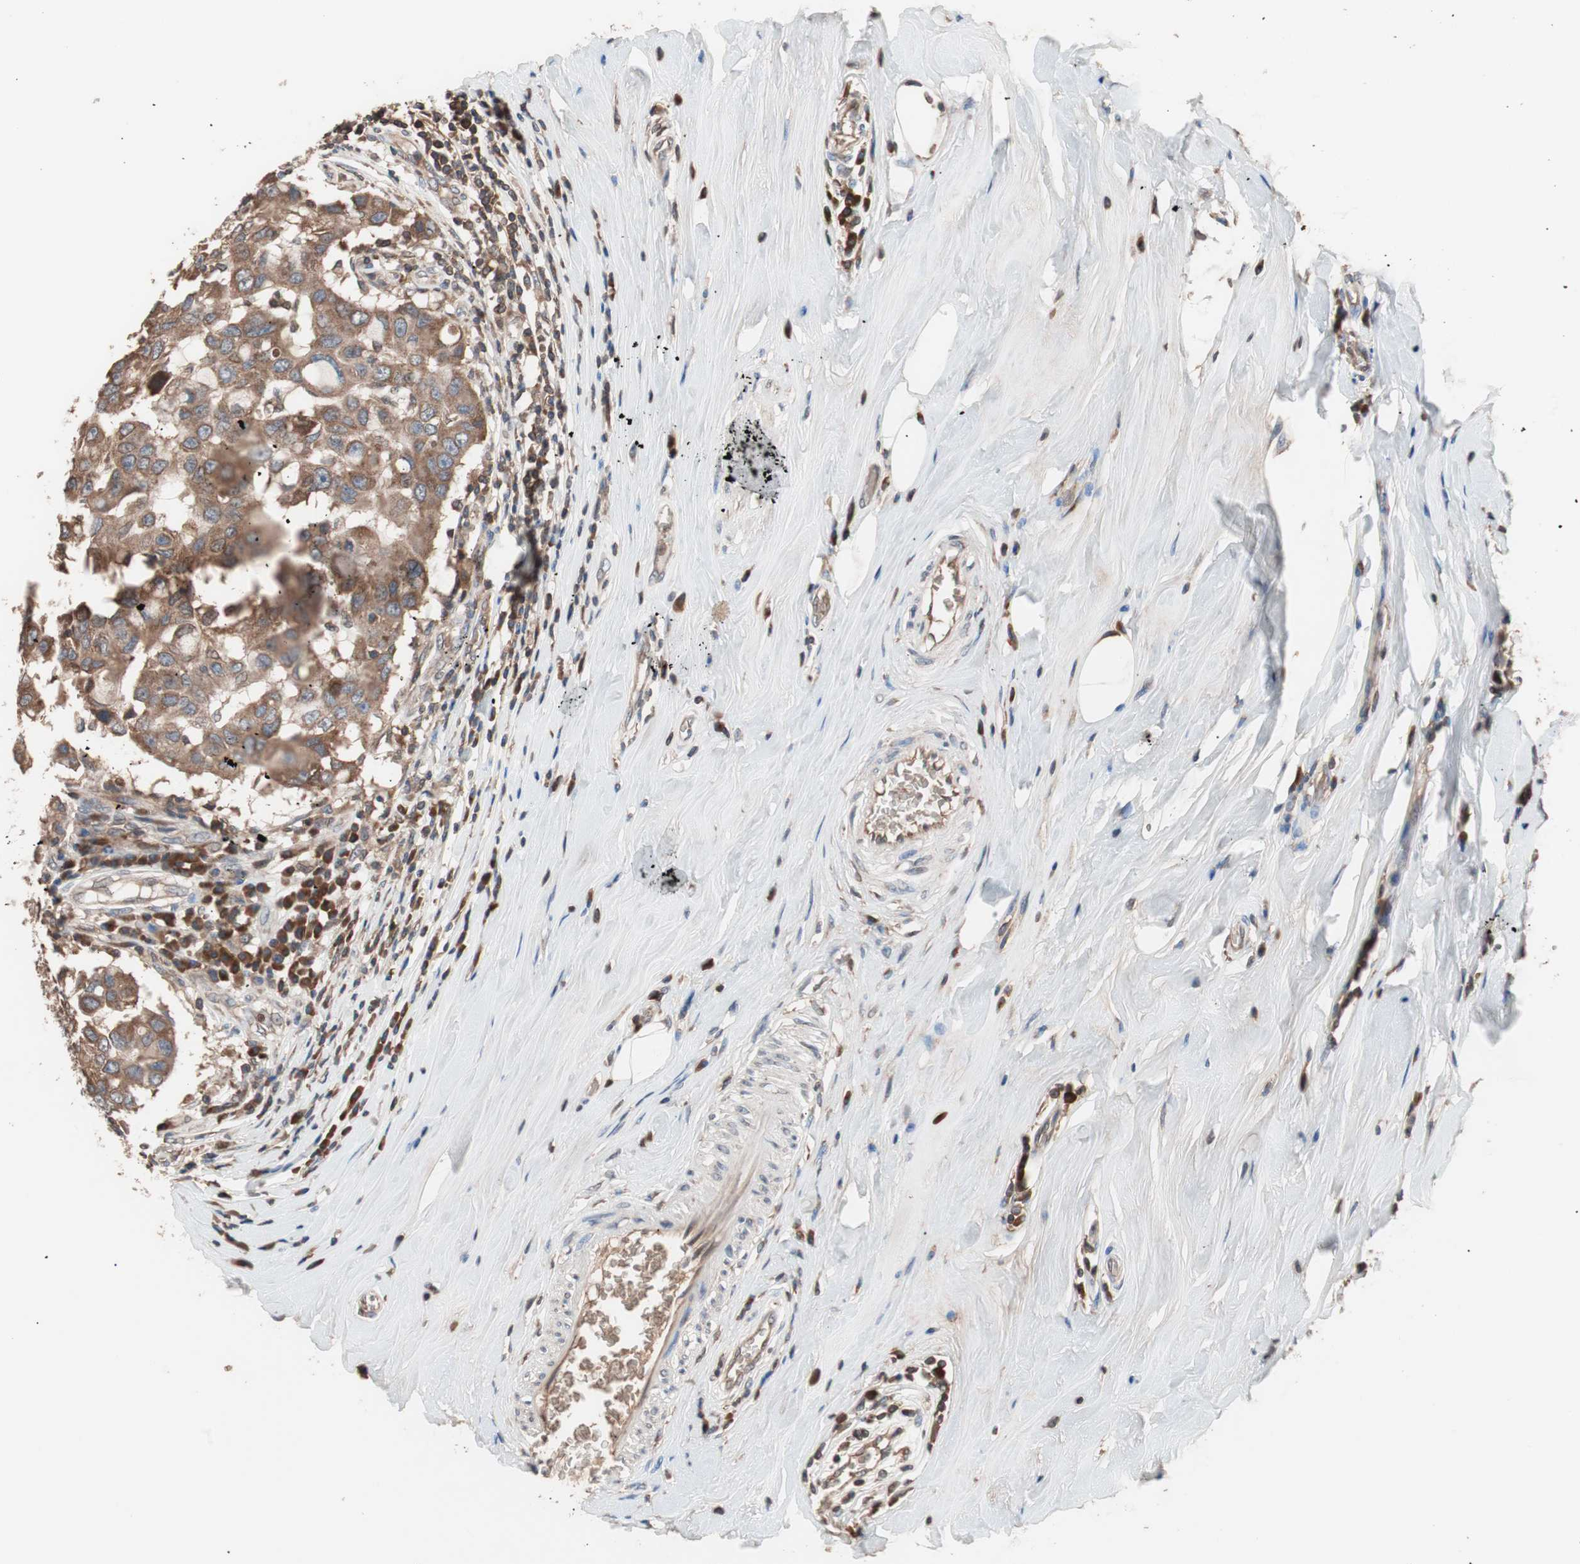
{"staining": {"intensity": "moderate", "quantity": ">75%", "location": "cytoplasmic/membranous"}, "tissue": "breast cancer", "cell_type": "Tumor cells", "image_type": "cancer", "snomed": [{"axis": "morphology", "description": "Duct carcinoma"}, {"axis": "topography", "description": "Breast"}], "caption": "The immunohistochemical stain highlights moderate cytoplasmic/membranous expression in tumor cells of breast cancer (invasive ductal carcinoma) tissue.", "gene": "GLYCTK", "patient": {"sex": "female", "age": 27}}